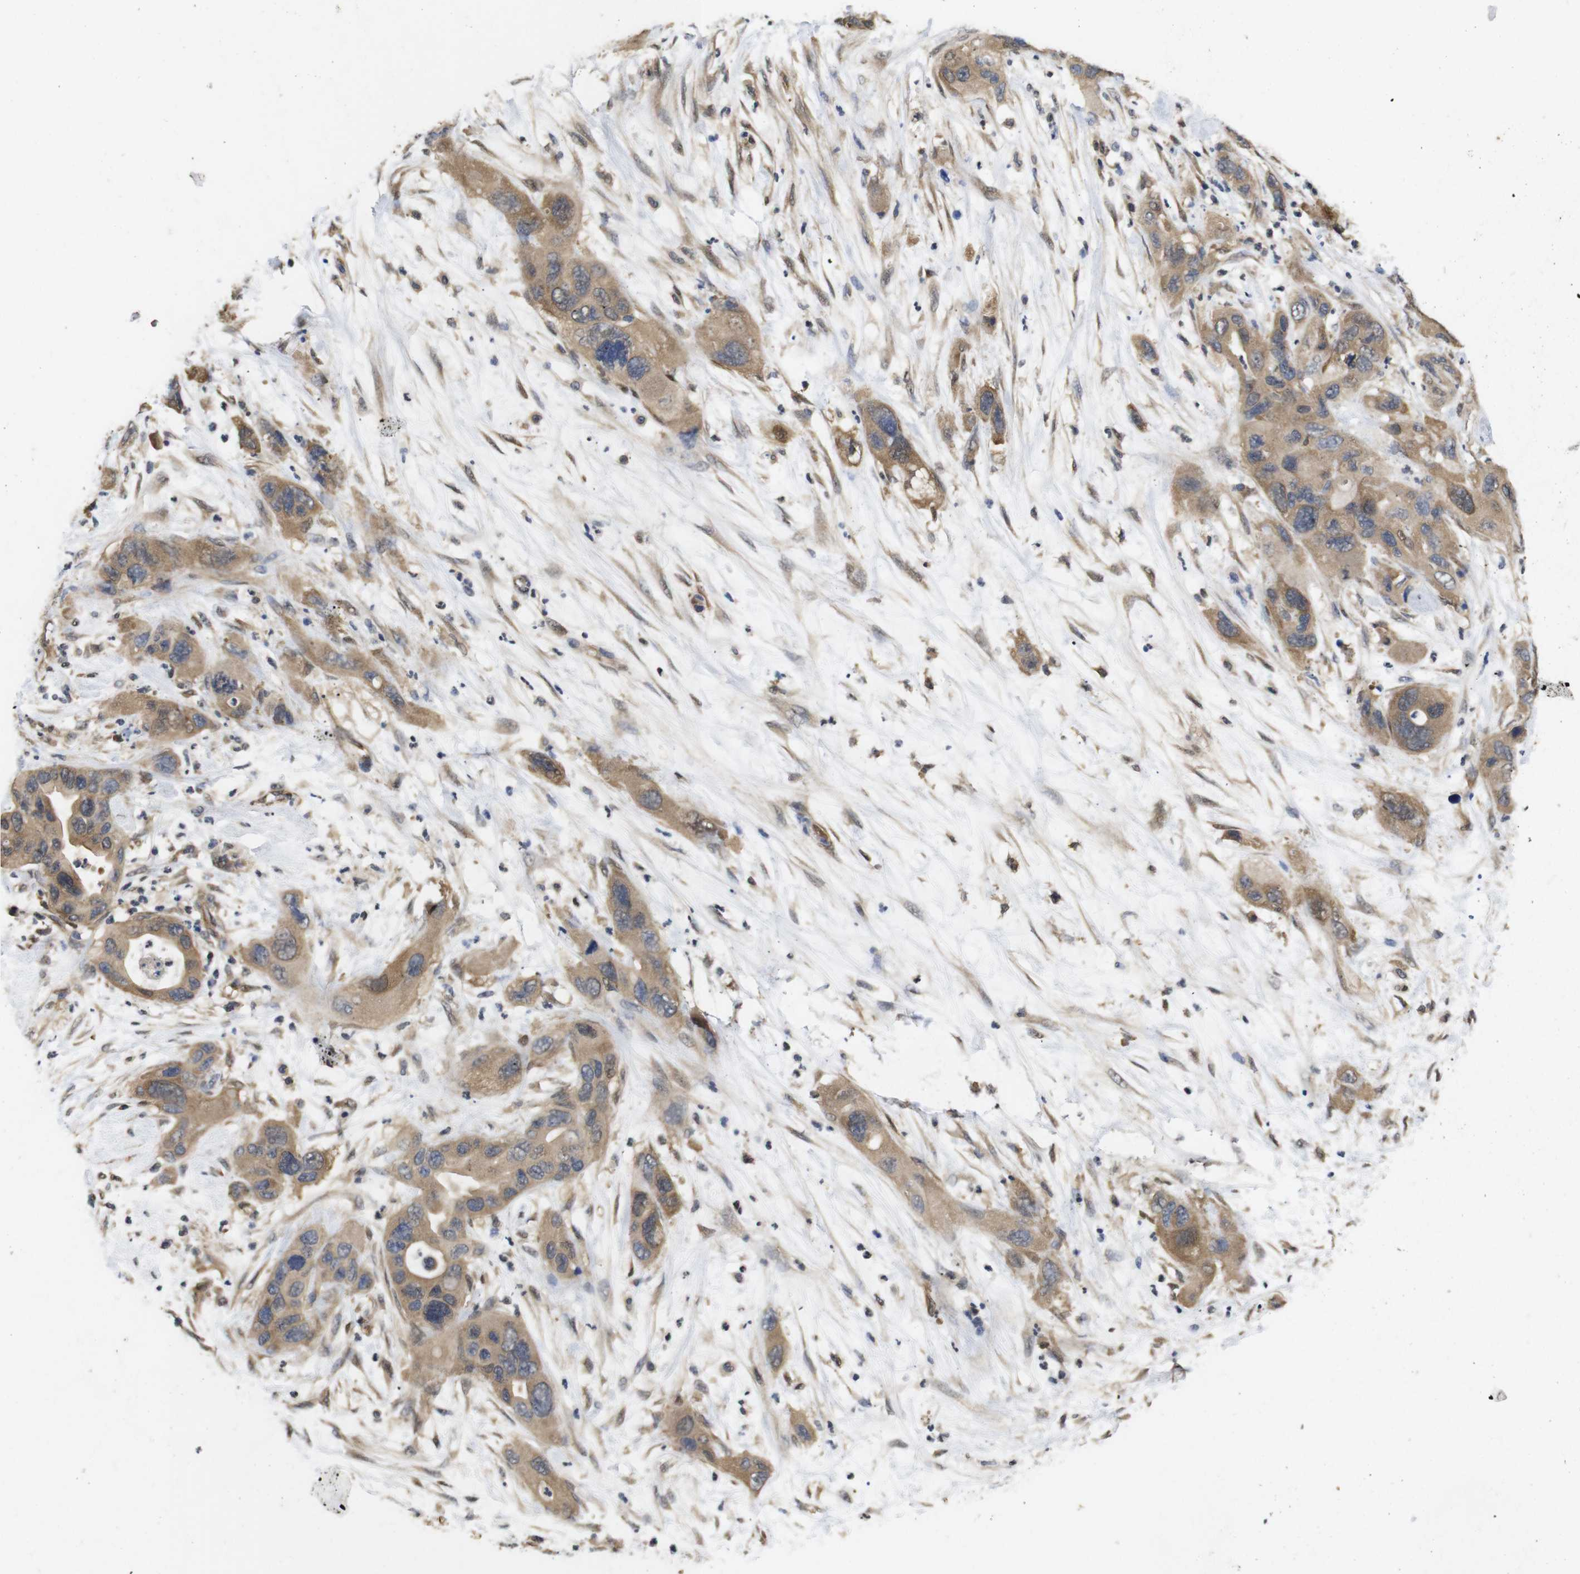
{"staining": {"intensity": "moderate", "quantity": ">75%", "location": "cytoplasmic/membranous"}, "tissue": "pancreatic cancer", "cell_type": "Tumor cells", "image_type": "cancer", "snomed": [{"axis": "morphology", "description": "Adenocarcinoma, NOS"}, {"axis": "topography", "description": "Pancreas"}], "caption": "Pancreatic cancer (adenocarcinoma) stained for a protein shows moderate cytoplasmic/membranous positivity in tumor cells.", "gene": "SUMO3", "patient": {"sex": "female", "age": 71}}